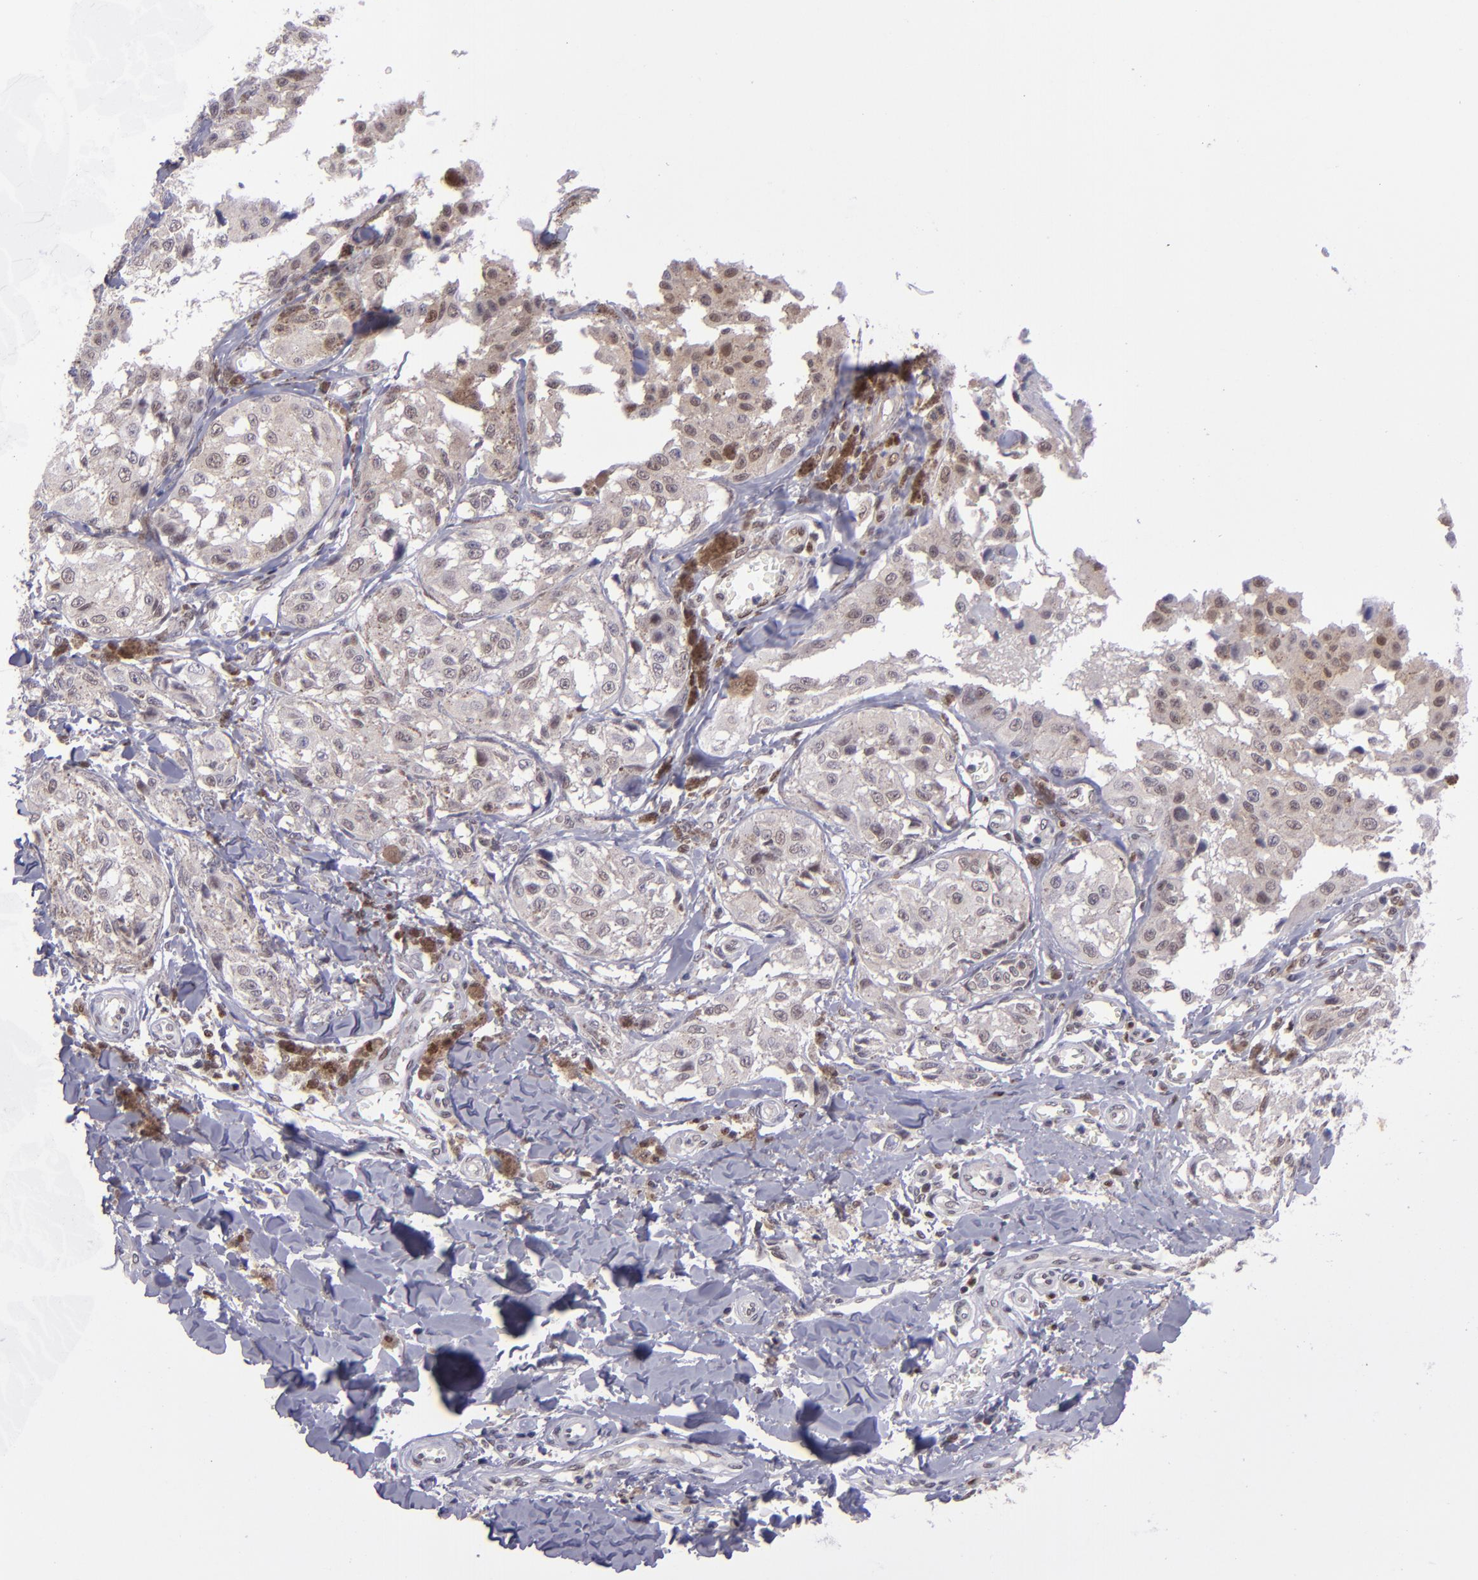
{"staining": {"intensity": "weak", "quantity": ">75%", "location": "cytoplasmic/membranous"}, "tissue": "melanoma", "cell_type": "Tumor cells", "image_type": "cancer", "snomed": [{"axis": "morphology", "description": "Malignant melanoma, NOS"}, {"axis": "topography", "description": "Skin"}], "caption": "Immunohistochemical staining of malignant melanoma displays low levels of weak cytoplasmic/membranous positivity in approximately >75% of tumor cells.", "gene": "BAG1", "patient": {"sex": "female", "age": 82}}